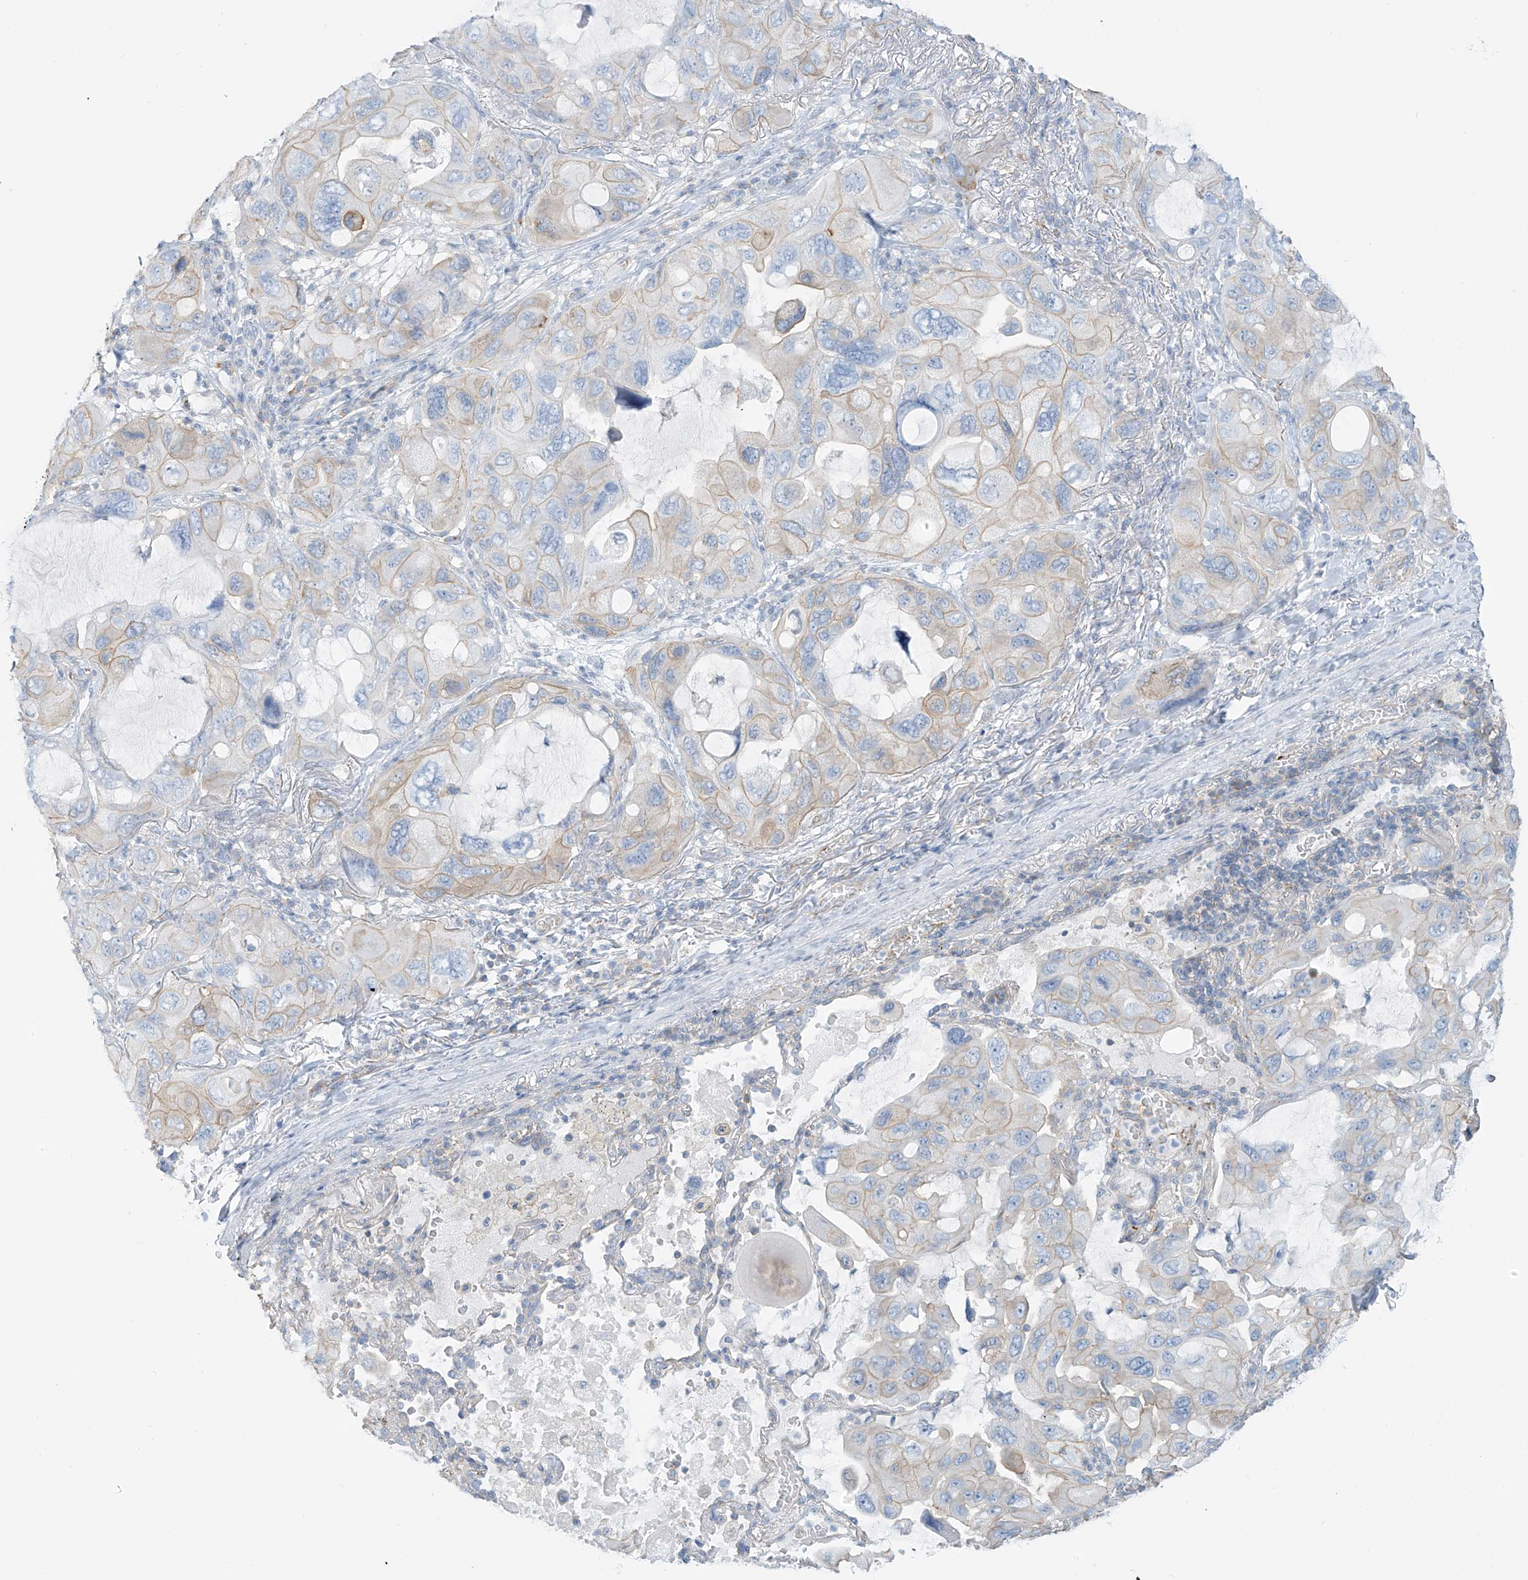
{"staining": {"intensity": "weak", "quantity": "<25%", "location": "cytoplasmic/membranous"}, "tissue": "lung cancer", "cell_type": "Tumor cells", "image_type": "cancer", "snomed": [{"axis": "morphology", "description": "Squamous cell carcinoma, NOS"}, {"axis": "topography", "description": "Lung"}], "caption": "Immunohistochemistry of human squamous cell carcinoma (lung) displays no staining in tumor cells. The staining is performed using DAB brown chromogen with nuclei counter-stained in using hematoxylin.", "gene": "ZNF846", "patient": {"sex": "female", "age": 73}}